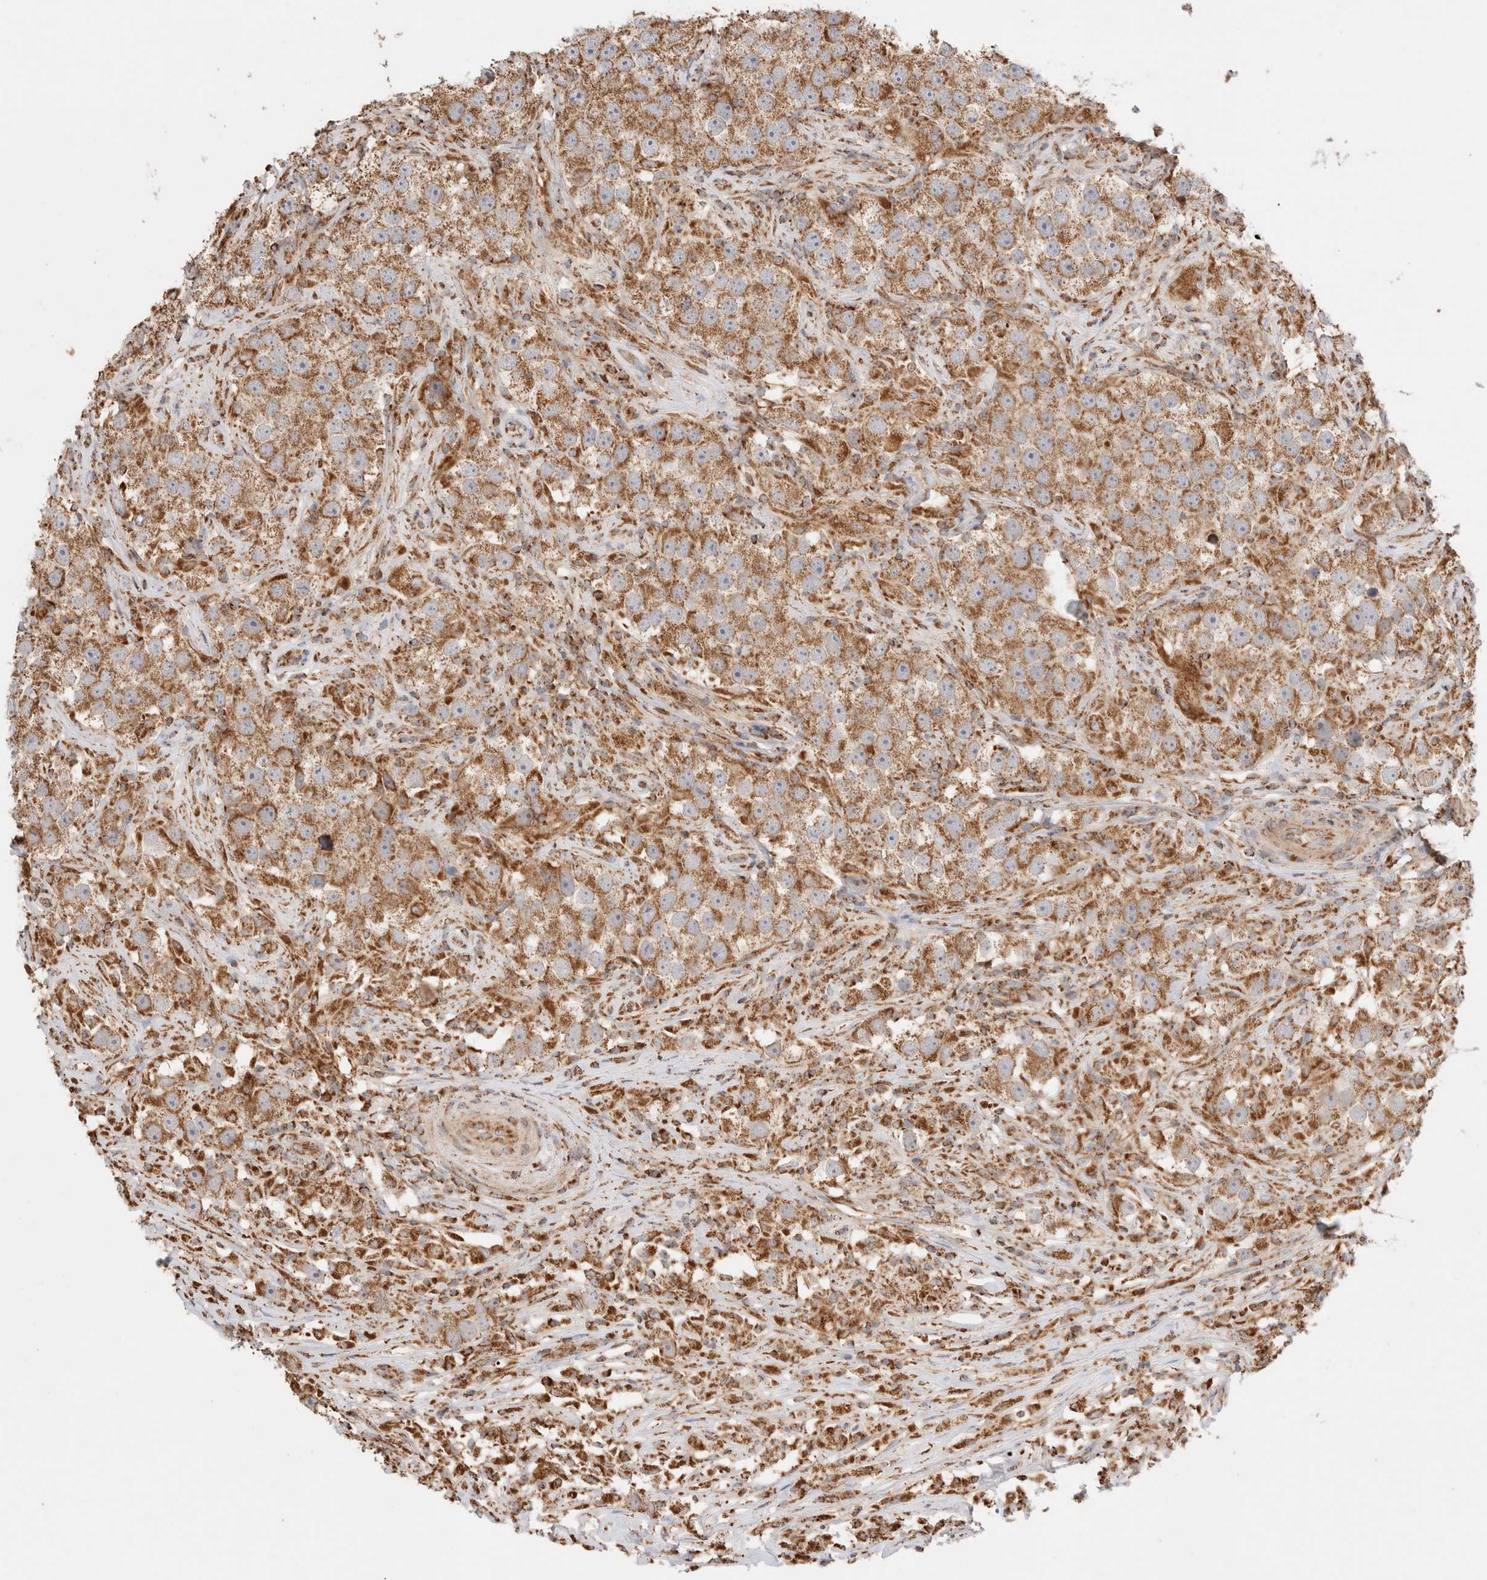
{"staining": {"intensity": "moderate", "quantity": ">75%", "location": "cytoplasmic/membranous"}, "tissue": "testis cancer", "cell_type": "Tumor cells", "image_type": "cancer", "snomed": [{"axis": "morphology", "description": "Seminoma, NOS"}, {"axis": "topography", "description": "Testis"}], "caption": "Immunohistochemistry (IHC) of human seminoma (testis) reveals medium levels of moderate cytoplasmic/membranous staining in about >75% of tumor cells.", "gene": "TMPPE", "patient": {"sex": "male", "age": 49}}